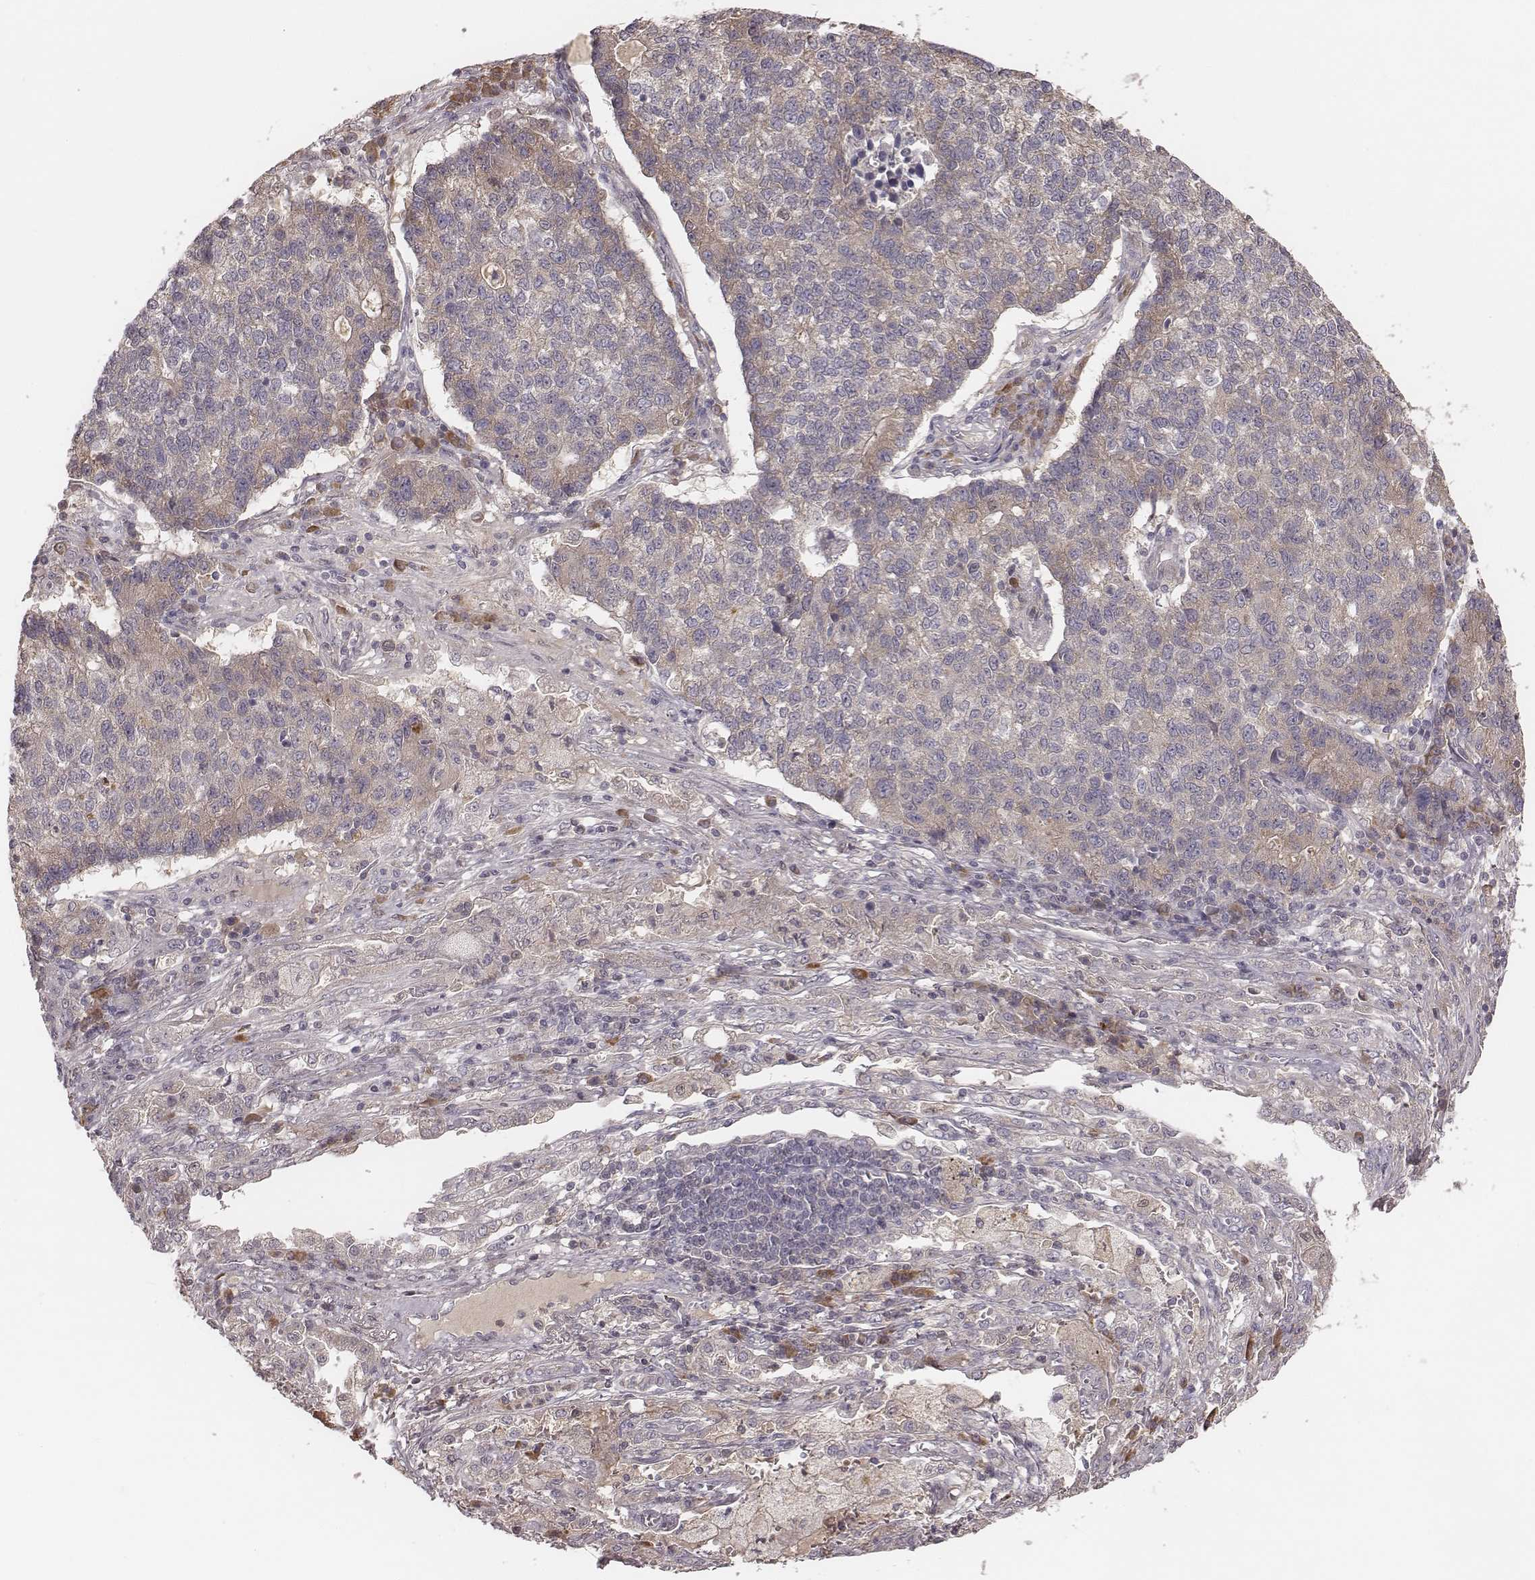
{"staining": {"intensity": "weak", "quantity": "<25%", "location": "cytoplasmic/membranous"}, "tissue": "lung cancer", "cell_type": "Tumor cells", "image_type": "cancer", "snomed": [{"axis": "morphology", "description": "Adenocarcinoma, NOS"}, {"axis": "topography", "description": "Lung"}], "caption": "The immunohistochemistry (IHC) image has no significant positivity in tumor cells of lung cancer tissue.", "gene": "P2RX5", "patient": {"sex": "male", "age": 57}}